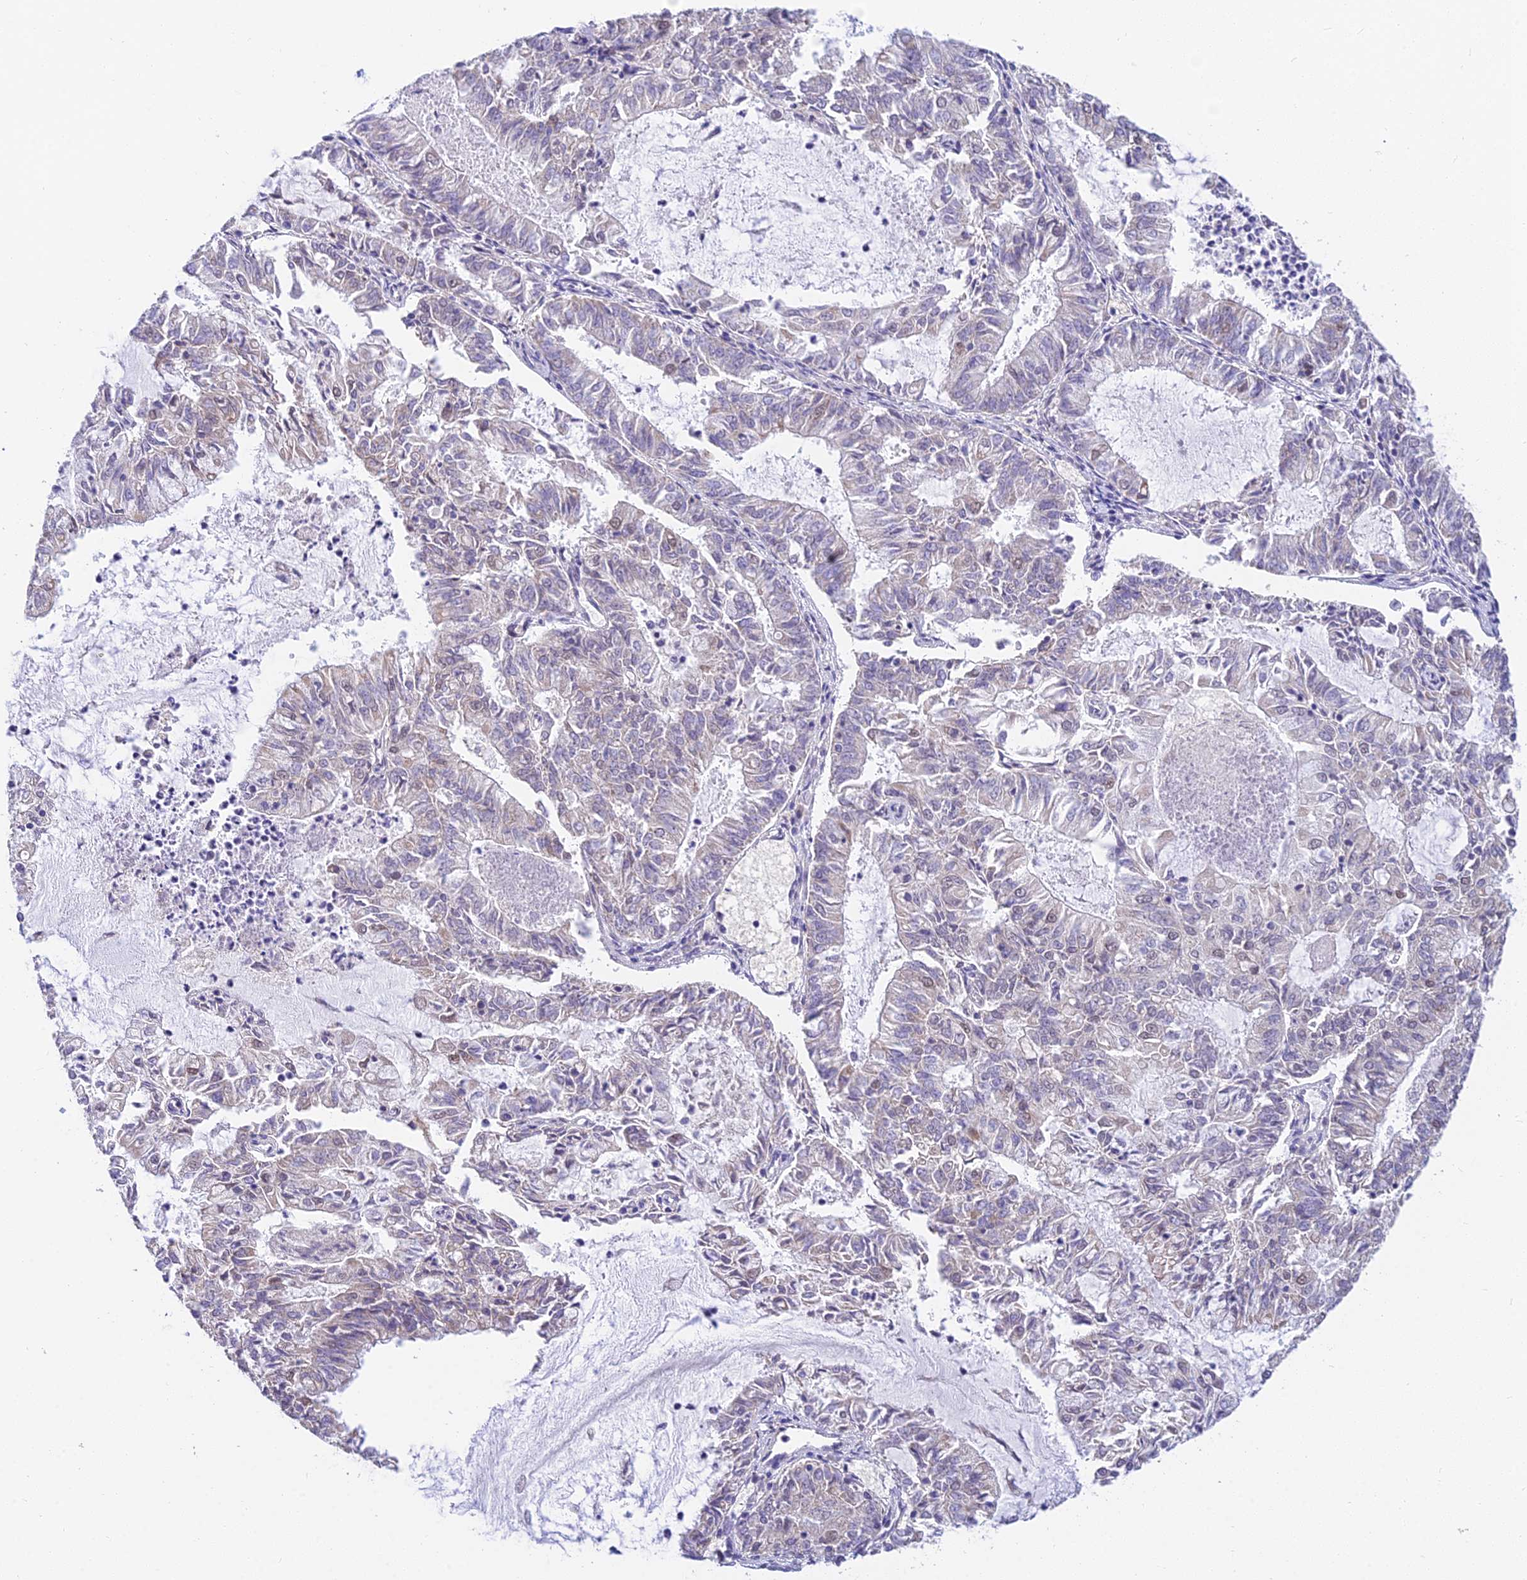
{"staining": {"intensity": "negative", "quantity": "none", "location": "none"}, "tissue": "endometrial cancer", "cell_type": "Tumor cells", "image_type": "cancer", "snomed": [{"axis": "morphology", "description": "Adenocarcinoma, NOS"}, {"axis": "topography", "description": "Endometrium"}], "caption": "Immunohistochemistry of endometrial cancer demonstrates no expression in tumor cells.", "gene": "C2orf49", "patient": {"sex": "female", "age": 57}}